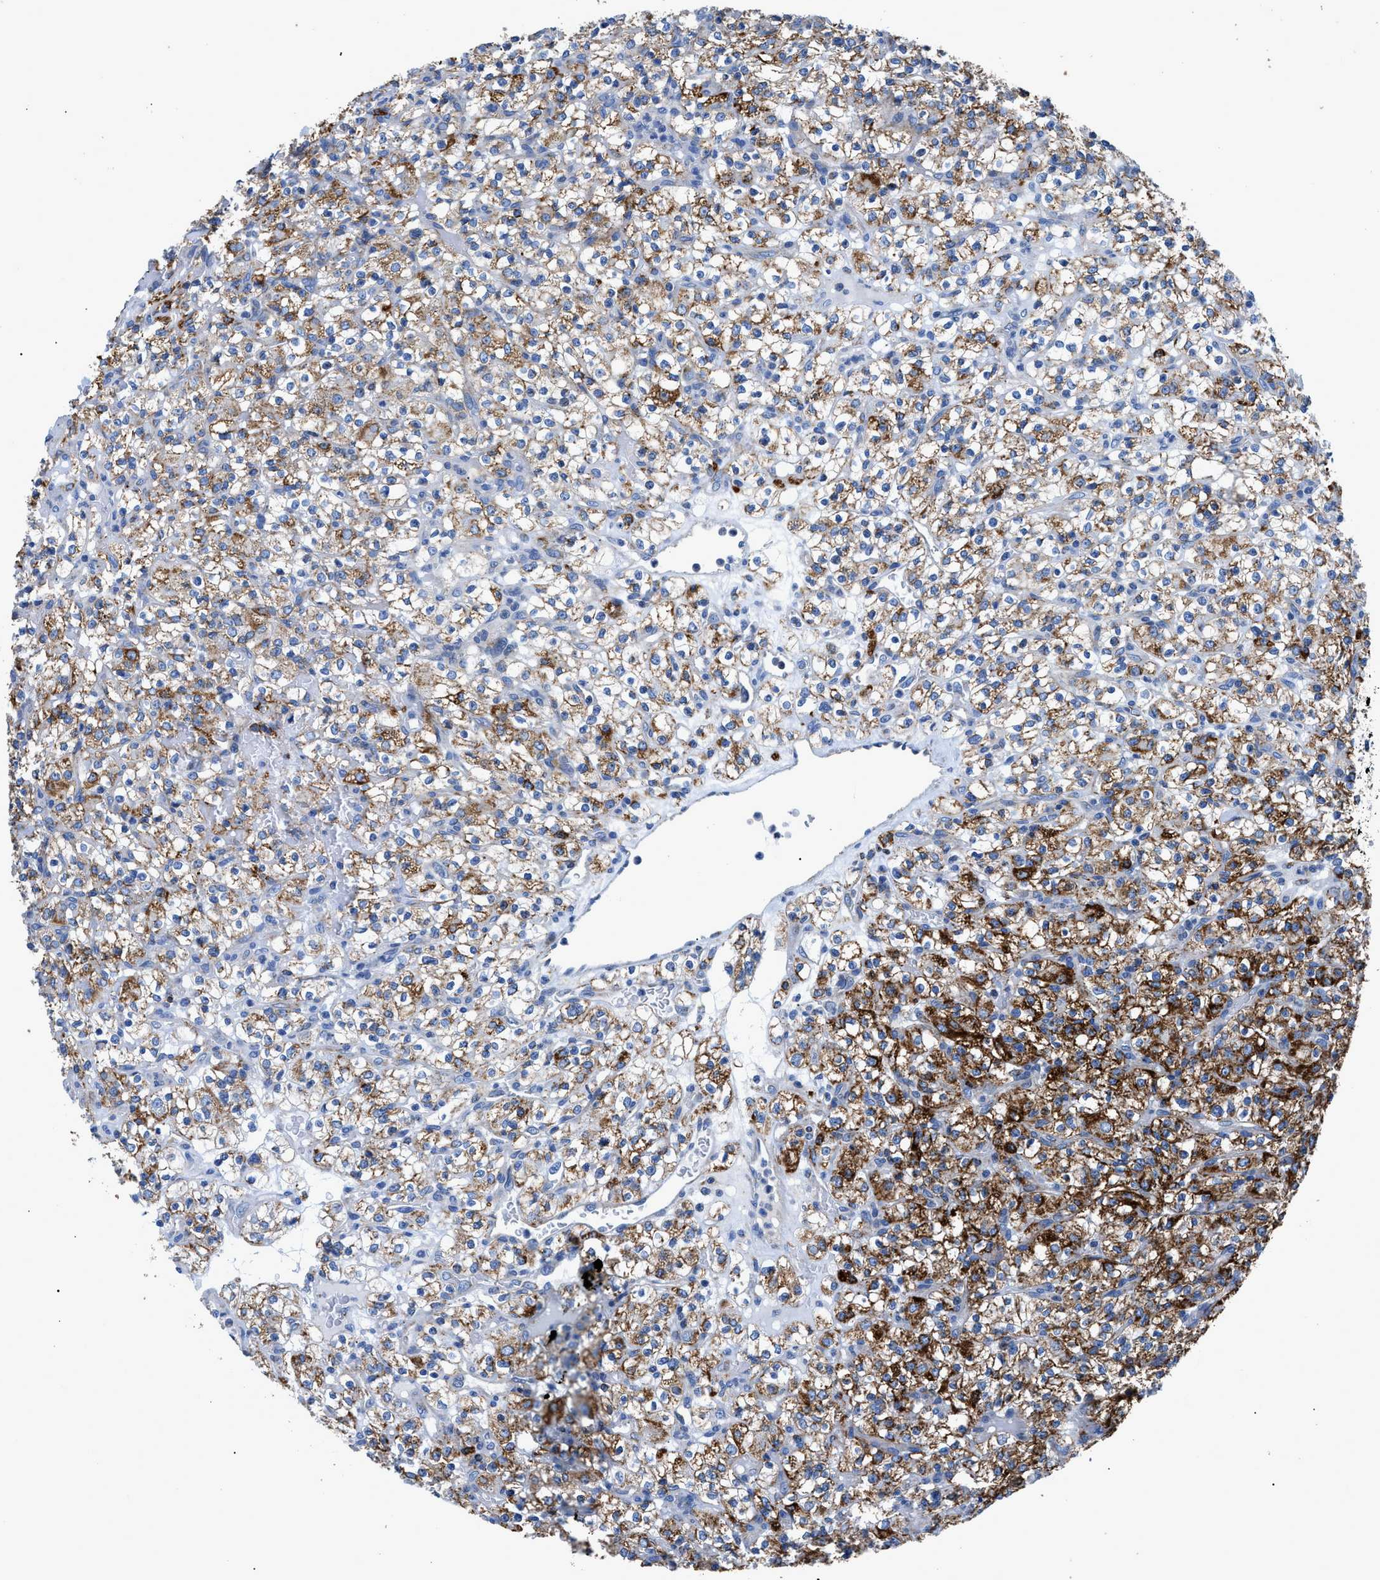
{"staining": {"intensity": "moderate", "quantity": ">75%", "location": "cytoplasmic/membranous"}, "tissue": "renal cancer", "cell_type": "Tumor cells", "image_type": "cancer", "snomed": [{"axis": "morphology", "description": "Normal tissue, NOS"}, {"axis": "morphology", "description": "Adenocarcinoma, NOS"}, {"axis": "topography", "description": "Kidney"}], "caption": "Renal adenocarcinoma stained with IHC exhibits moderate cytoplasmic/membranous staining in about >75% of tumor cells.", "gene": "ZDHHC3", "patient": {"sex": "female", "age": 72}}